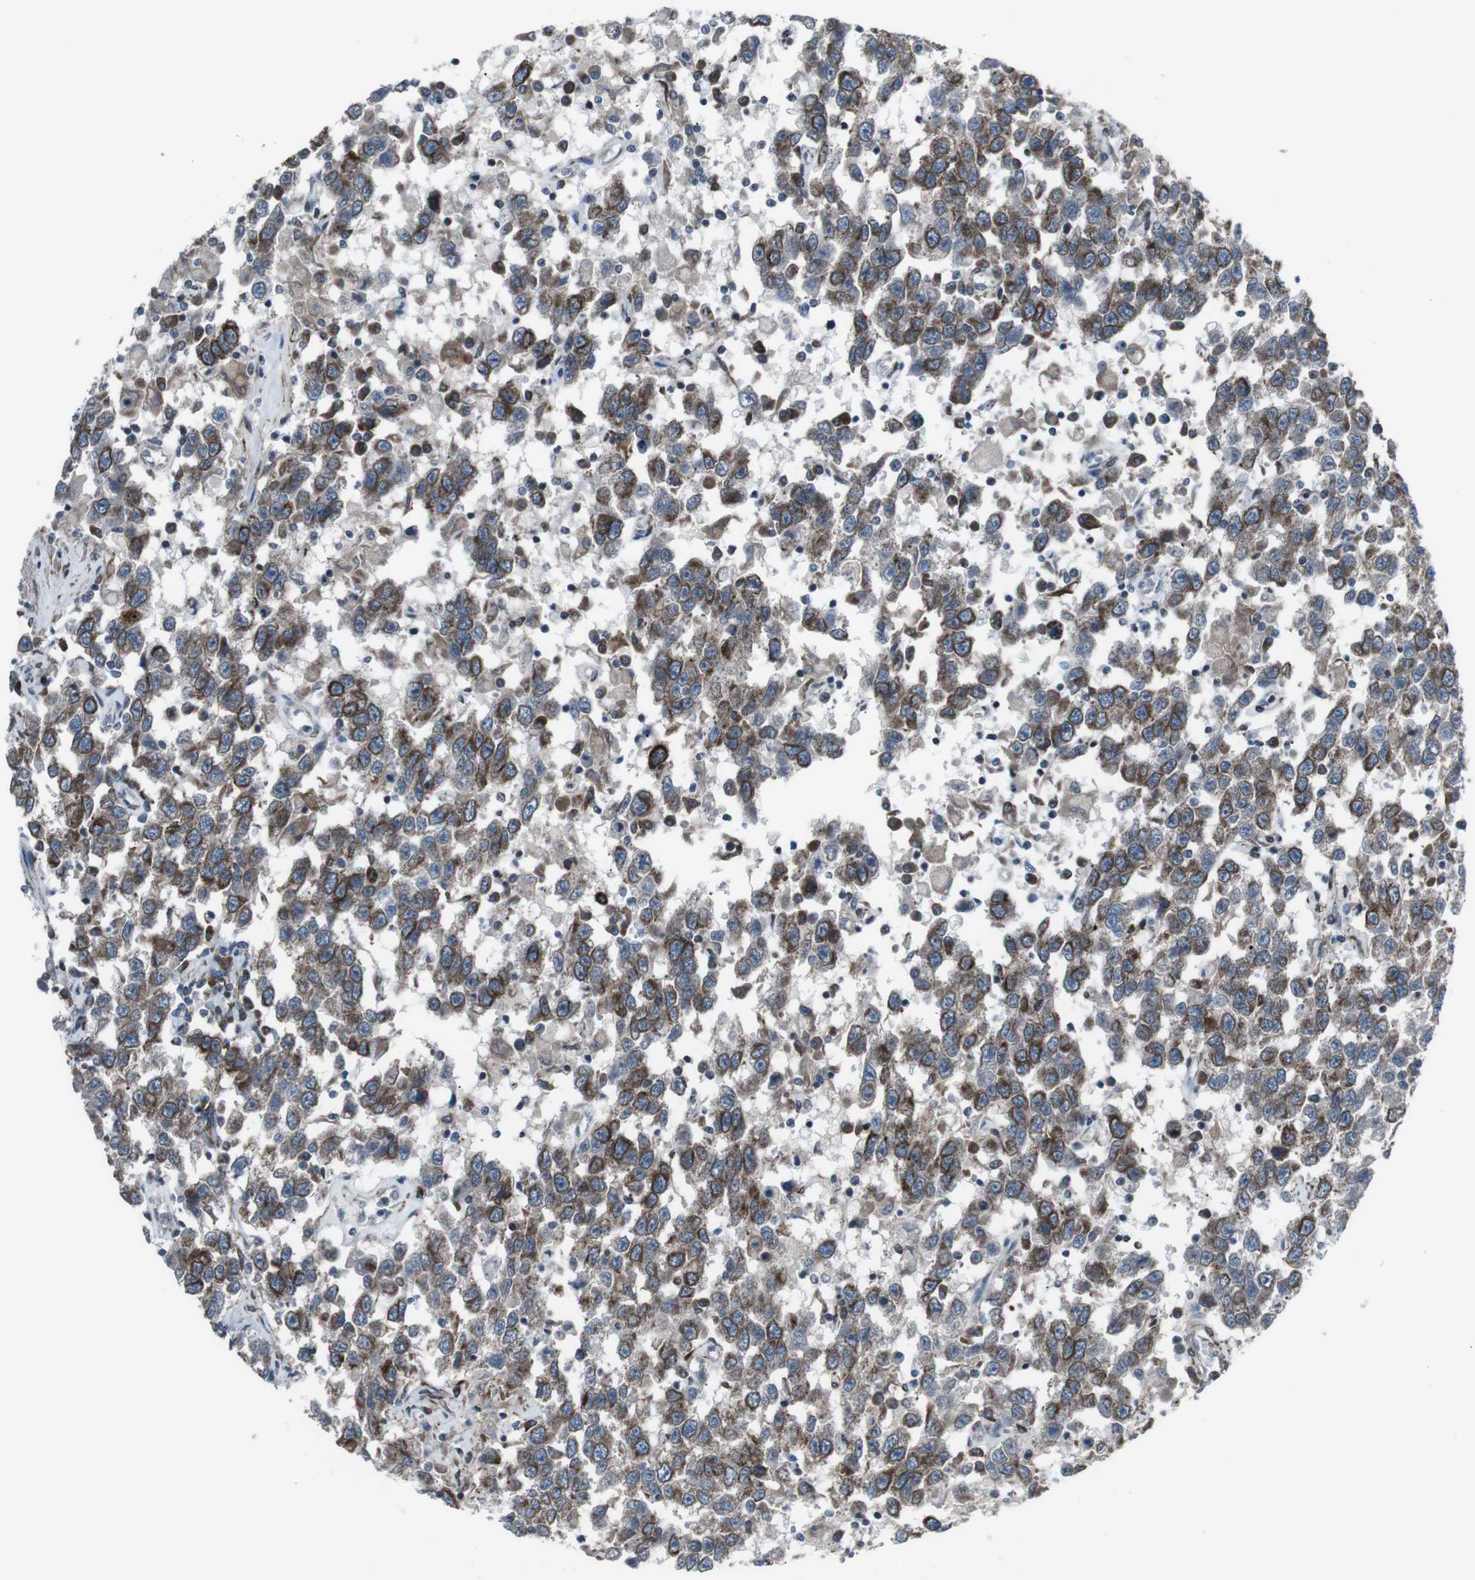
{"staining": {"intensity": "moderate", "quantity": ">75%", "location": "cytoplasmic/membranous"}, "tissue": "testis cancer", "cell_type": "Tumor cells", "image_type": "cancer", "snomed": [{"axis": "morphology", "description": "Seminoma, NOS"}, {"axis": "topography", "description": "Testis"}], "caption": "There is medium levels of moderate cytoplasmic/membranous staining in tumor cells of testis cancer, as demonstrated by immunohistochemical staining (brown color).", "gene": "LNPK", "patient": {"sex": "male", "age": 41}}